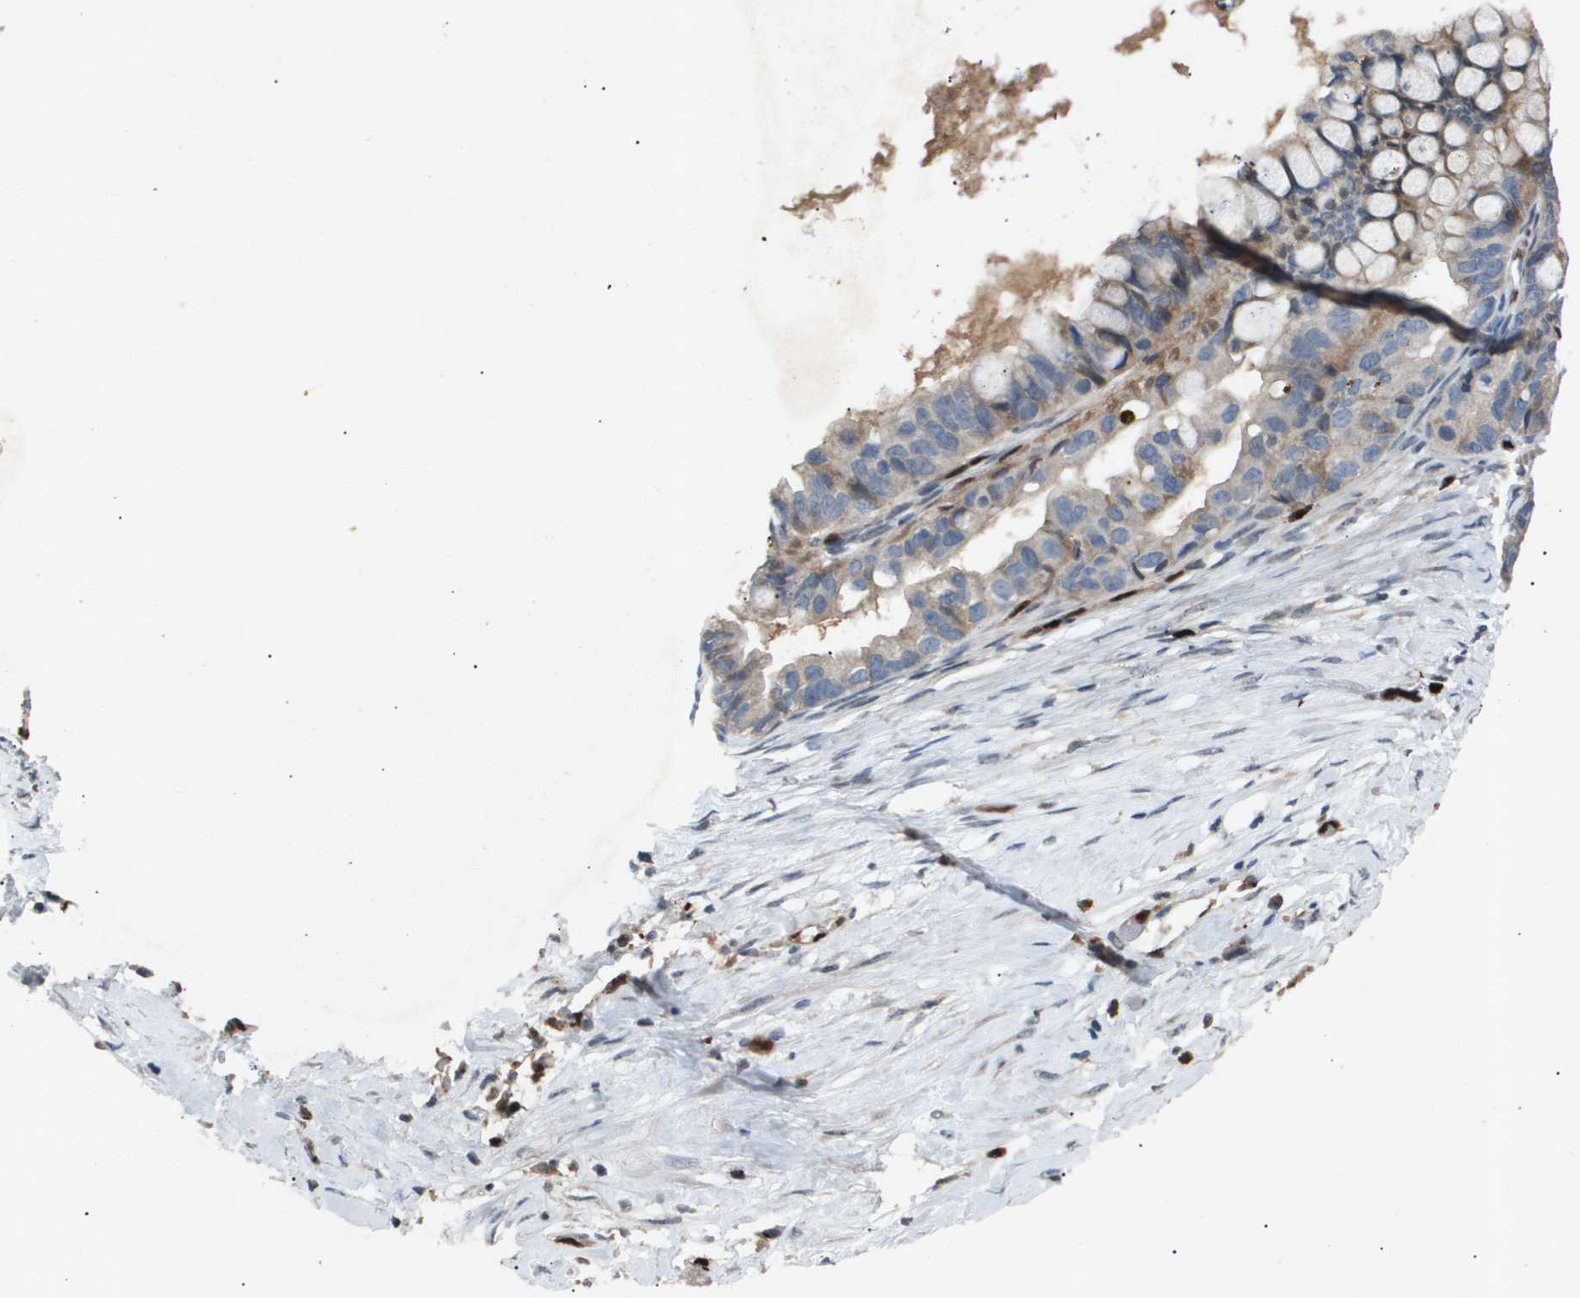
{"staining": {"intensity": "weak", "quantity": "<25%", "location": "cytoplasmic/membranous"}, "tissue": "ovarian cancer", "cell_type": "Tumor cells", "image_type": "cancer", "snomed": [{"axis": "morphology", "description": "Cystadenocarcinoma, mucinous, NOS"}, {"axis": "topography", "description": "Ovary"}], "caption": "This is an immunohistochemistry image of human ovarian cancer (mucinous cystadenocarcinoma). There is no staining in tumor cells.", "gene": "ERG", "patient": {"sex": "female", "age": 80}}